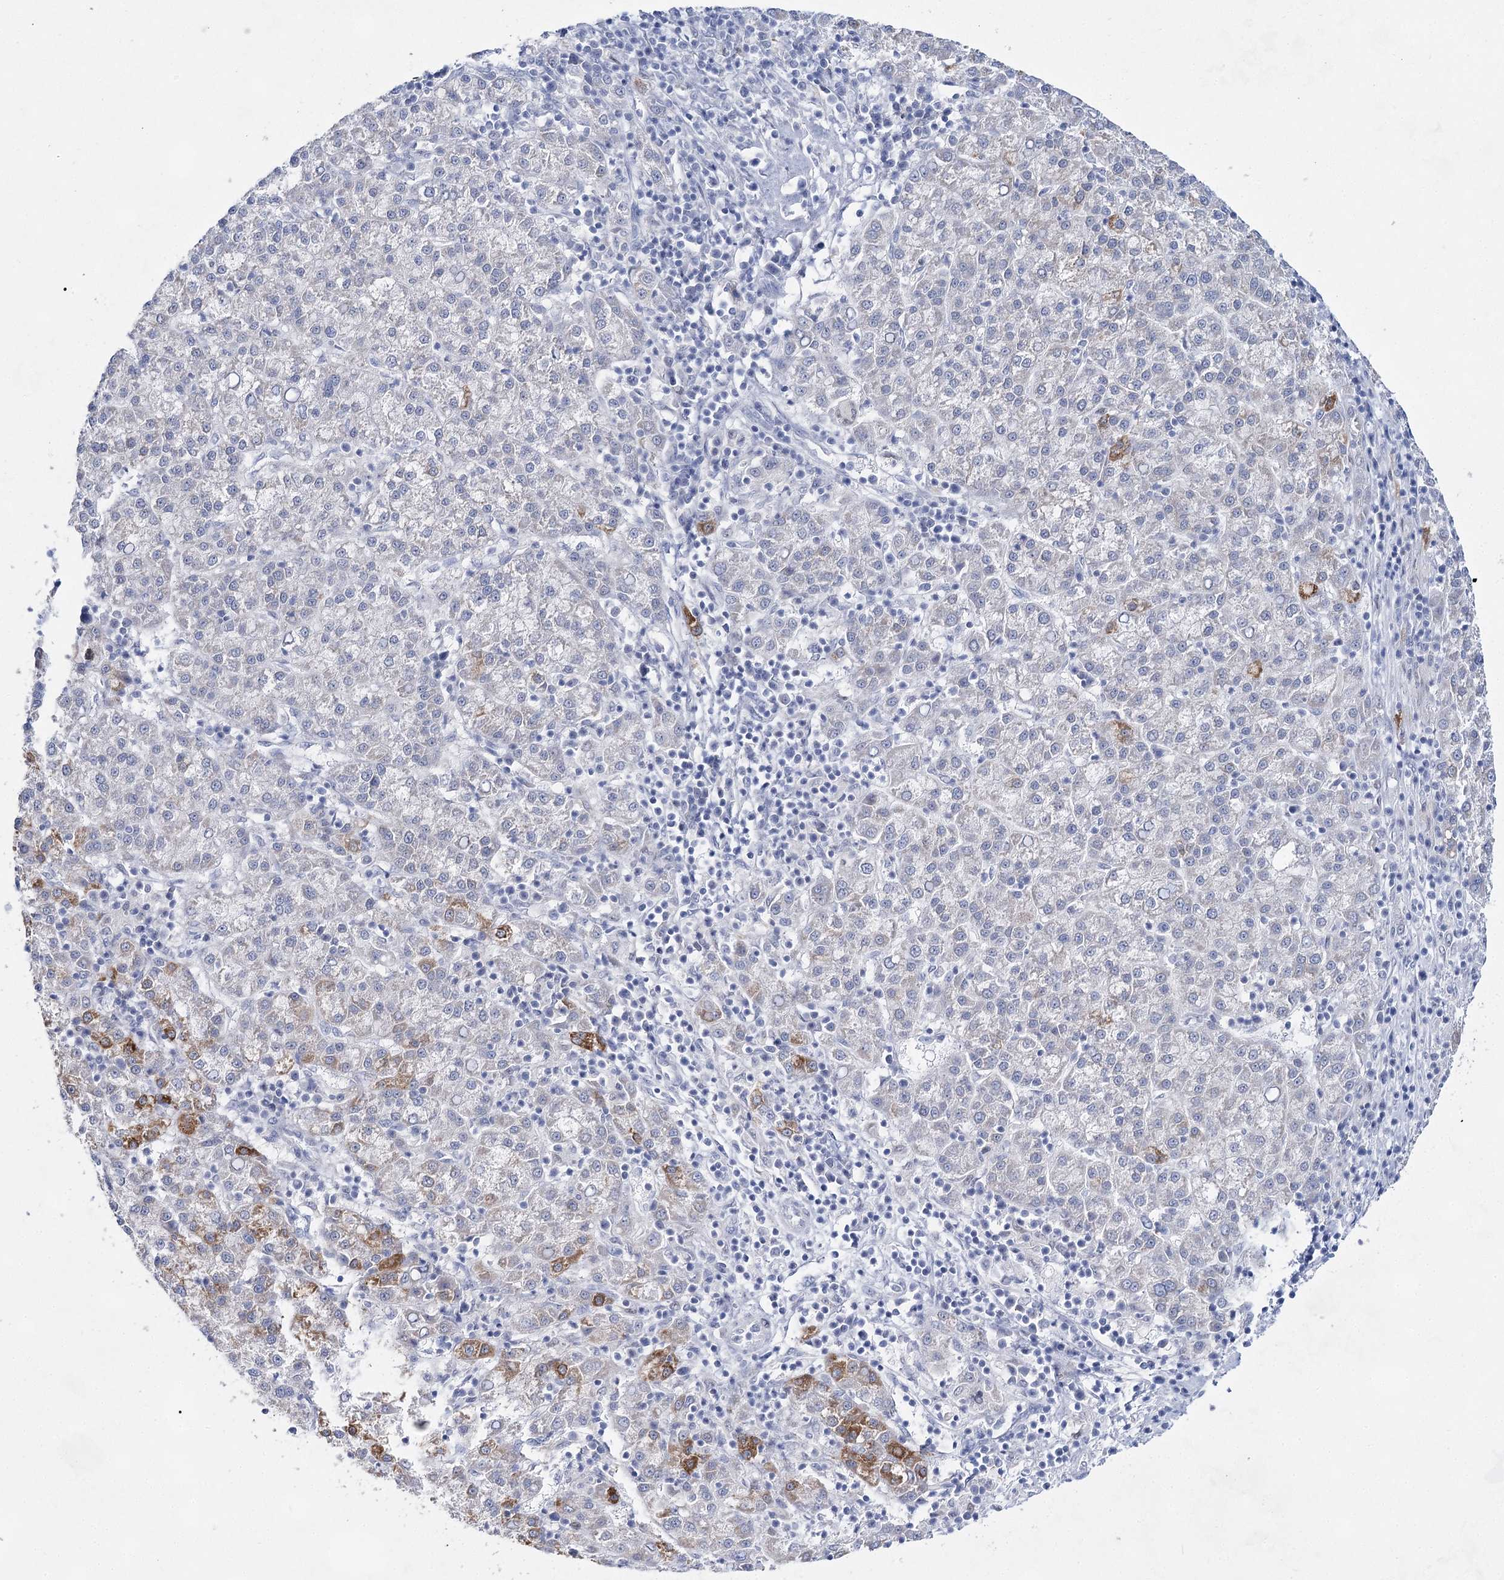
{"staining": {"intensity": "moderate", "quantity": "<25%", "location": "cytoplasmic/membranous"}, "tissue": "liver cancer", "cell_type": "Tumor cells", "image_type": "cancer", "snomed": [{"axis": "morphology", "description": "Carcinoma, Hepatocellular, NOS"}, {"axis": "topography", "description": "Liver"}], "caption": "Human hepatocellular carcinoma (liver) stained for a protein (brown) demonstrates moderate cytoplasmic/membranous positive staining in approximately <25% of tumor cells.", "gene": "BPHL", "patient": {"sex": "female", "age": 58}}